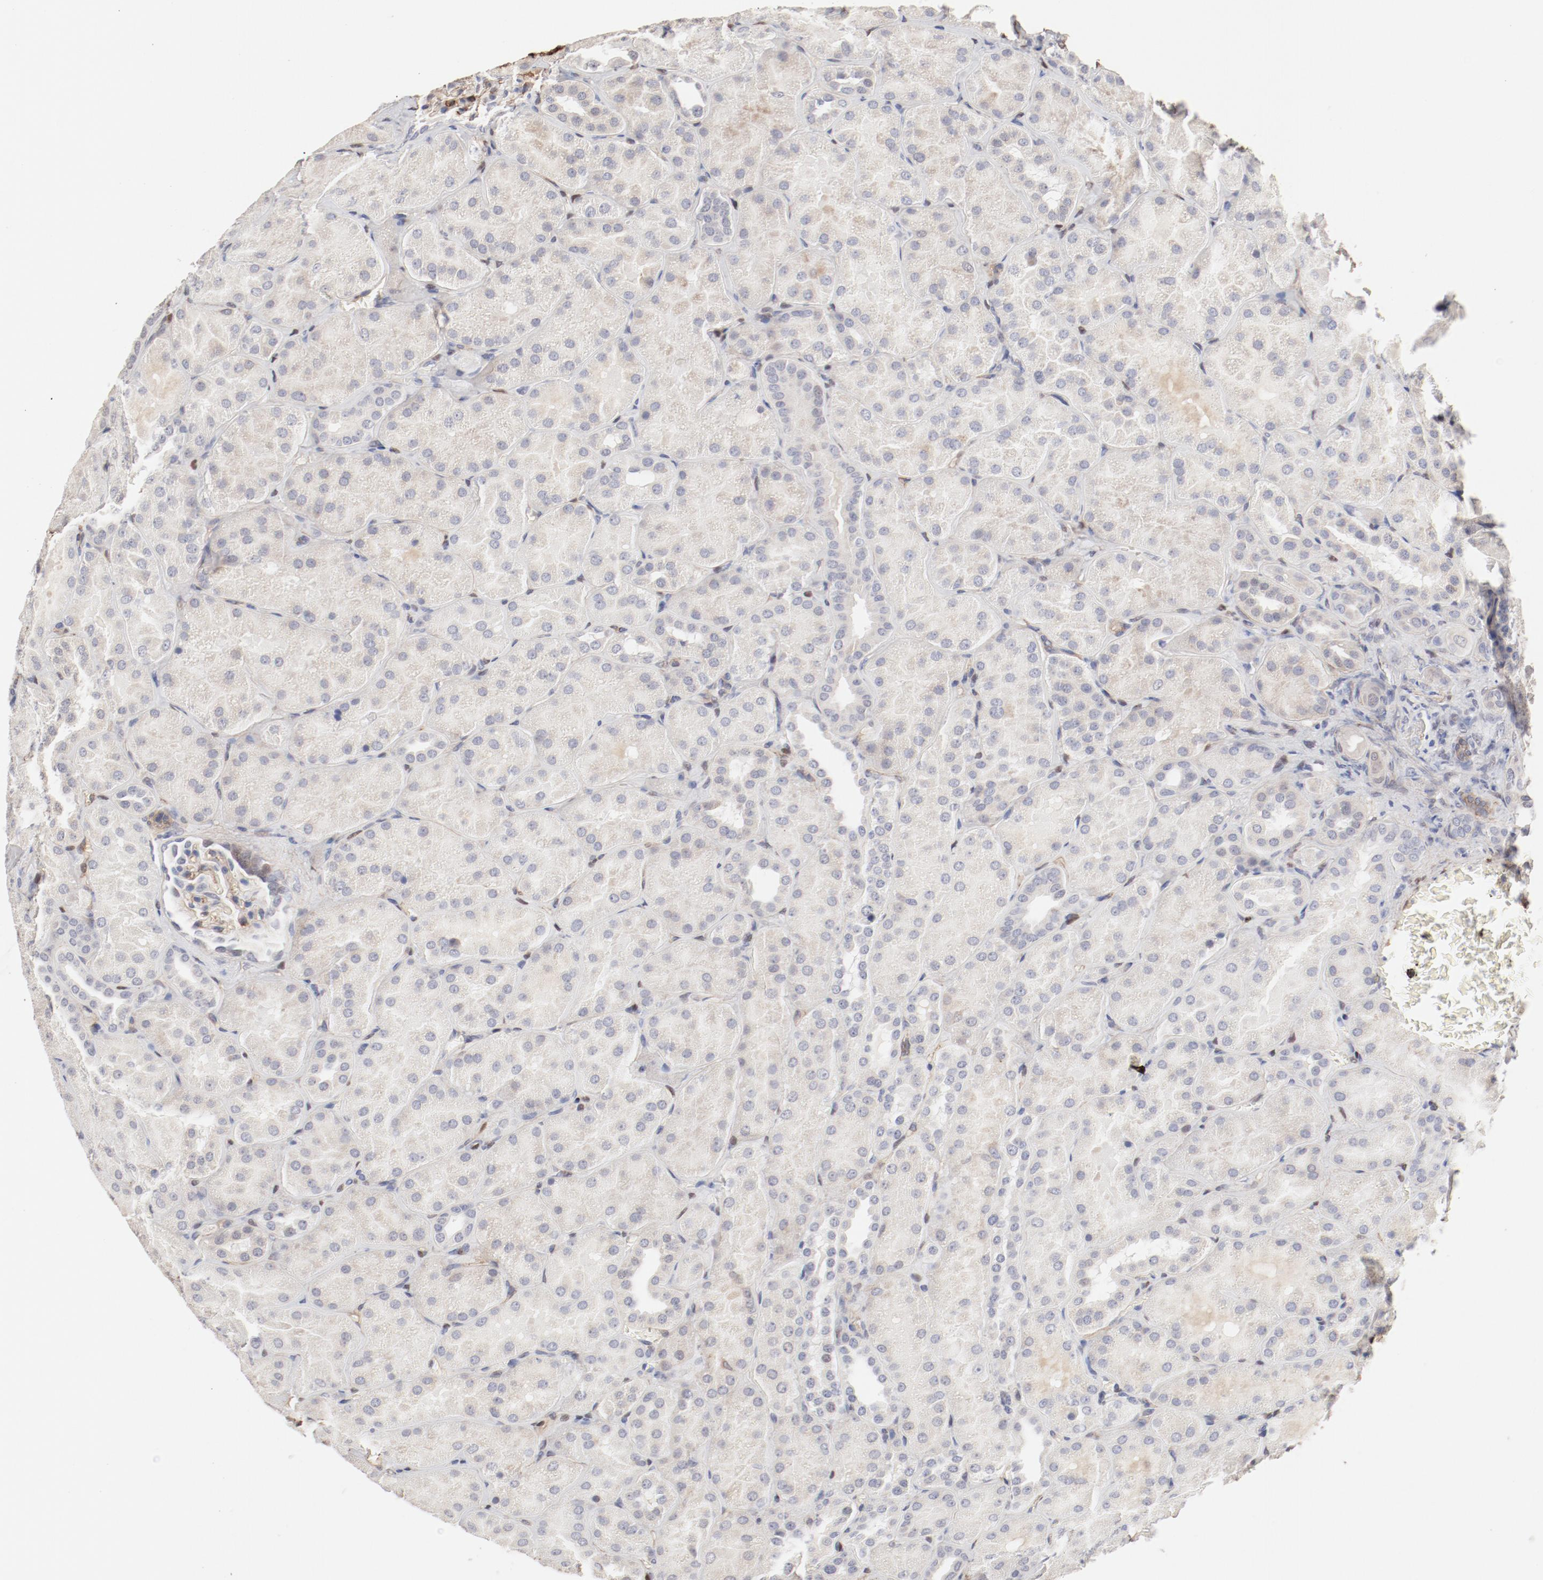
{"staining": {"intensity": "negative", "quantity": "none", "location": "none"}, "tissue": "kidney", "cell_type": "Cells in glomeruli", "image_type": "normal", "snomed": [{"axis": "morphology", "description": "Normal tissue, NOS"}, {"axis": "topography", "description": "Kidney"}], "caption": "A micrograph of human kidney is negative for staining in cells in glomeruli.", "gene": "MAGED4B", "patient": {"sex": "male", "age": 28}}